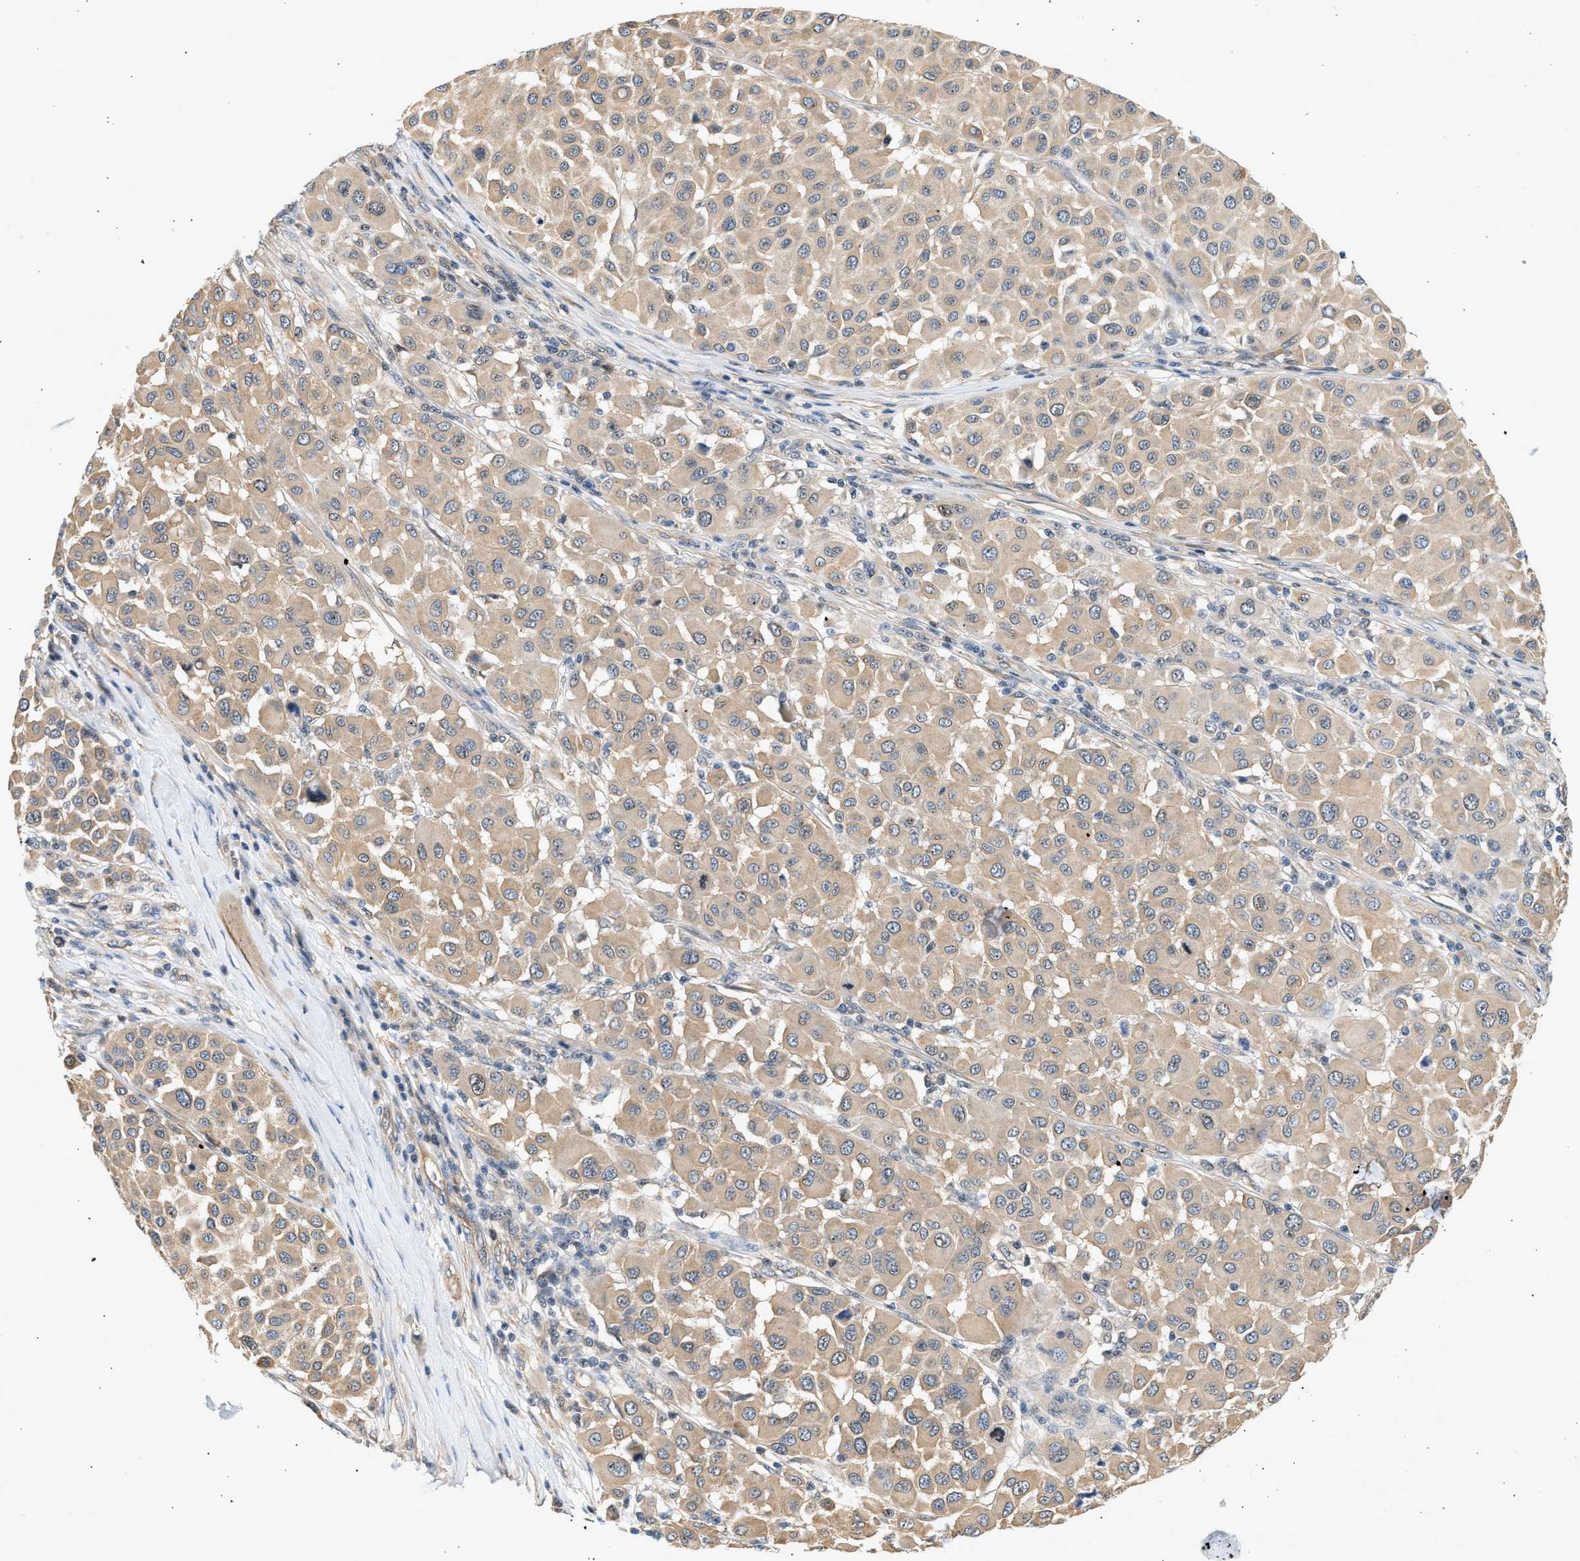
{"staining": {"intensity": "weak", "quantity": ">75%", "location": "cytoplasmic/membranous"}, "tissue": "melanoma", "cell_type": "Tumor cells", "image_type": "cancer", "snomed": [{"axis": "morphology", "description": "Malignant melanoma, Metastatic site"}, {"axis": "topography", "description": "Soft tissue"}], "caption": "An IHC image of neoplastic tissue is shown. Protein staining in brown highlights weak cytoplasmic/membranous positivity in malignant melanoma (metastatic site) within tumor cells.", "gene": "WDR31", "patient": {"sex": "male", "age": 41}}